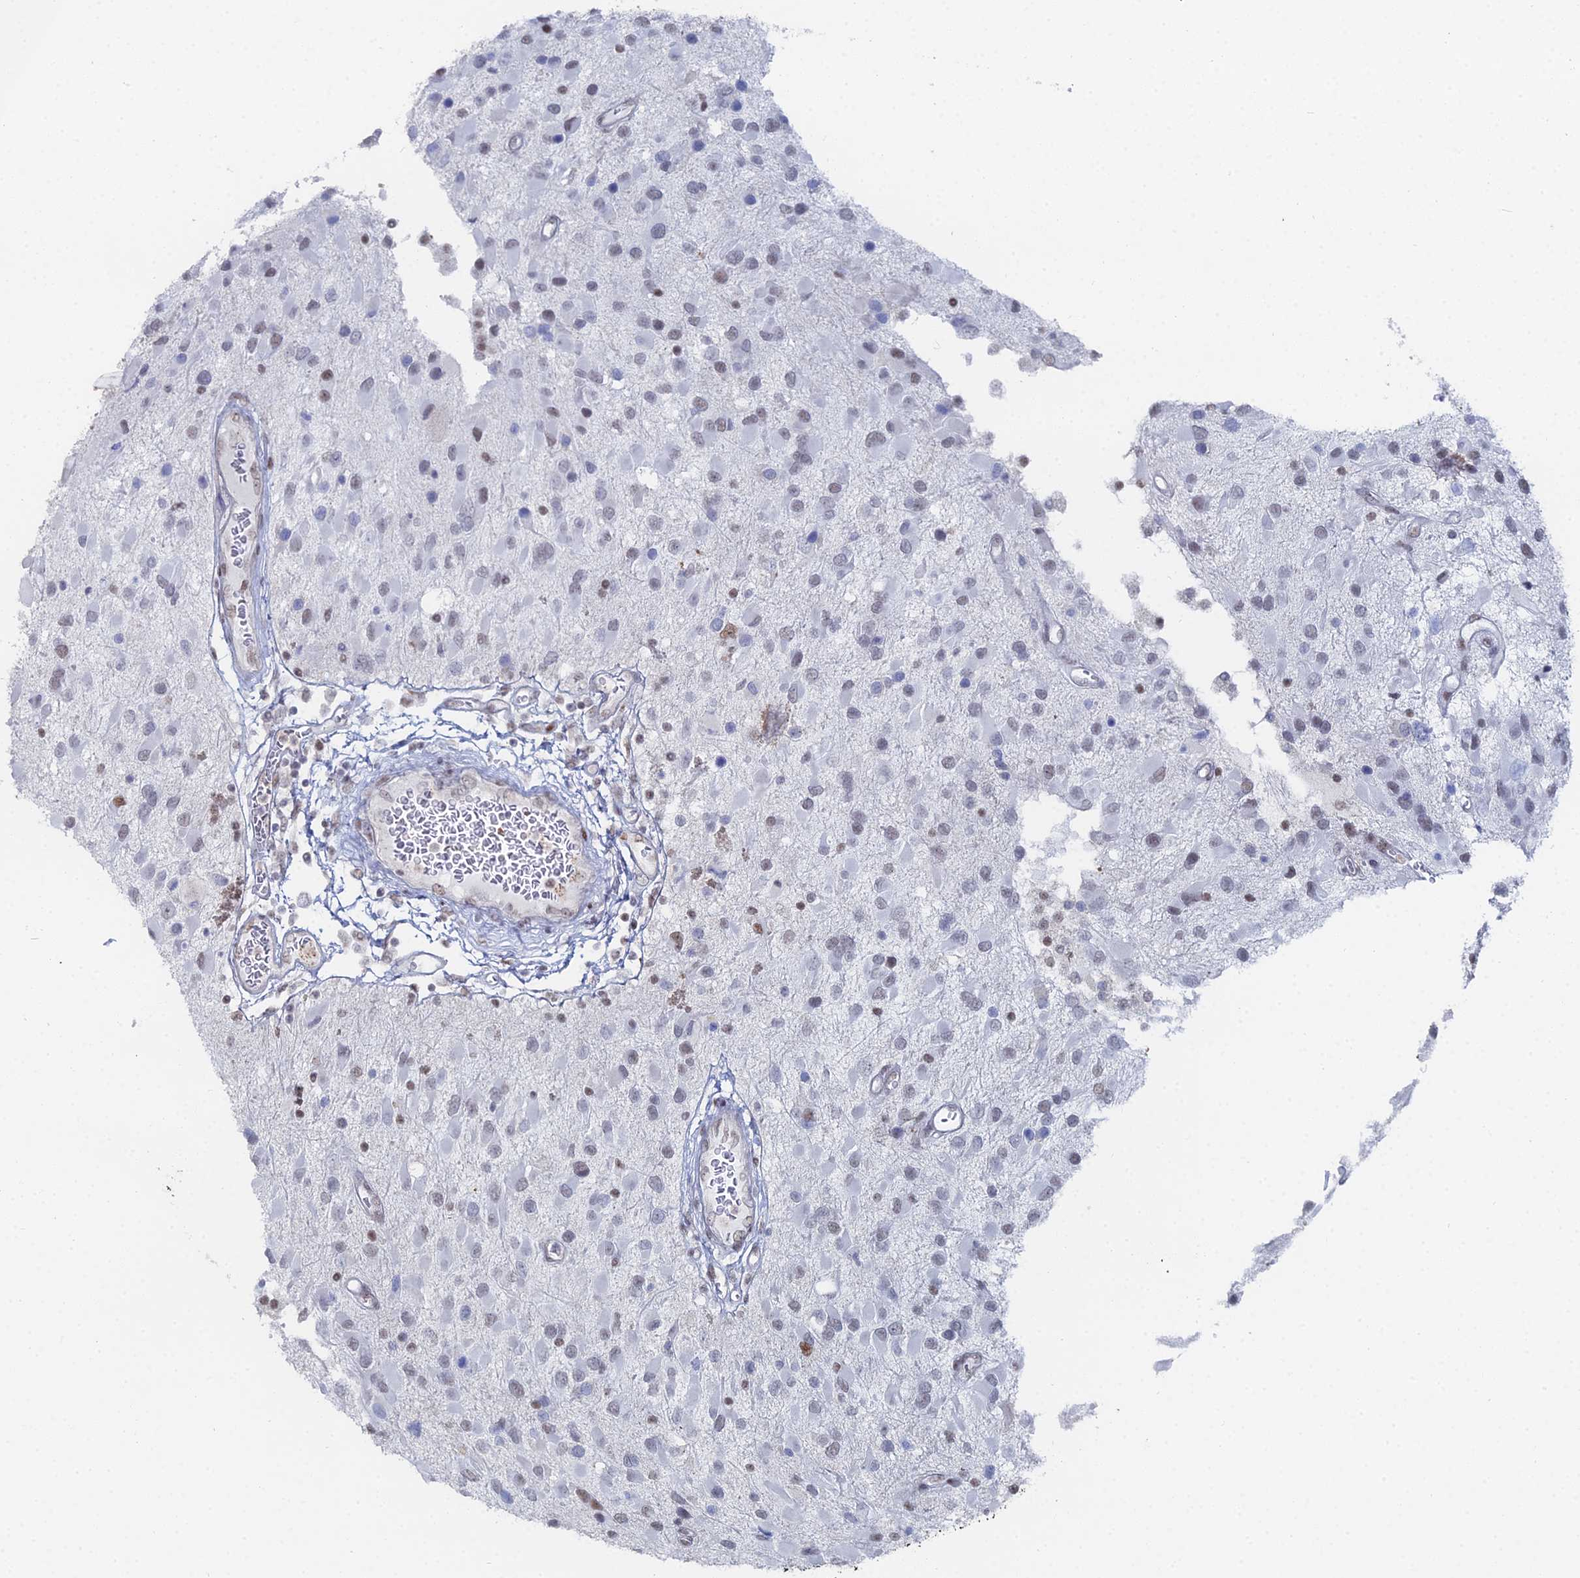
{"staining": {"intensity": "weak", "quantity": "<25%", "location": "nuclear"}, "tissue": "glioma", "cell_type": "Tumor cells", "image_type": "cancer", "snomed": [{"axis": "morphology", "description": "Glioma, malignant, High grade"}, {"axis": "topography", "description": "Brain"}], "caption": "This is an immunohistochemistry histopathology image of human glioma. There is no positivity in tumor cells.", "gene": "GSC2", "patient": {"sex": "male", "age": 53}}